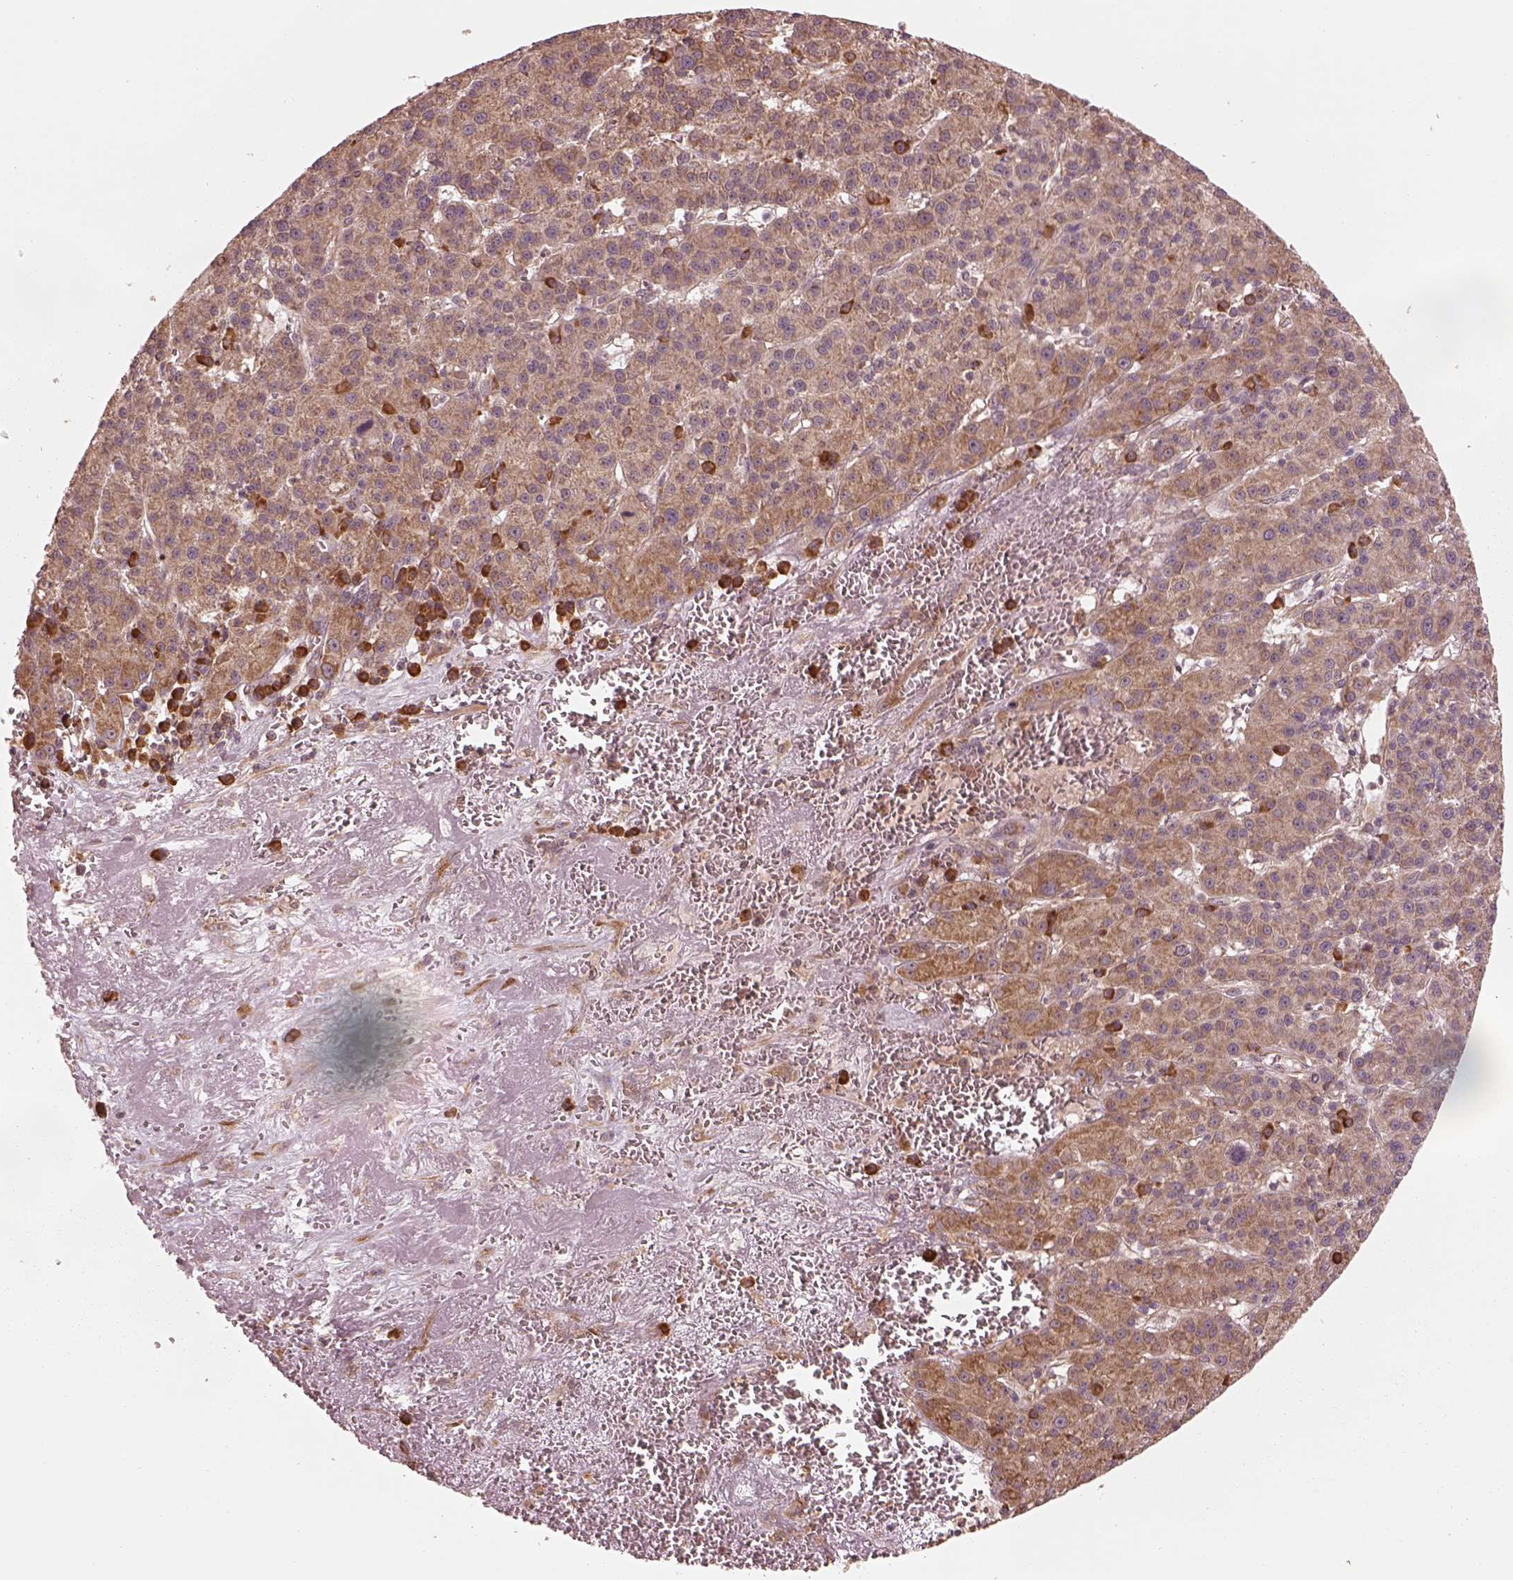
{"staining": {"intensity": "weak", "quantity": ">75%", "location": "cytoplasmic/membranous"}, "tissue": "liver cancer", "cell_type": "Tumor cells", "image_type": "cancer", "snomed": [{"axis": "morphology", "description": "Carcinoma, Hepatocellular, NOS"}, {"axis": "topography", "description": "Liver"}], "caption": "About >75% of tumor cells in human hepatocellular carcinoma (liver) reveal weak cytoplasmic/membranous protein positivity as visualized by brown immunohistochemical staining.", "gene": "RPS5", "patient": {"sex": "female", "age": 60}}